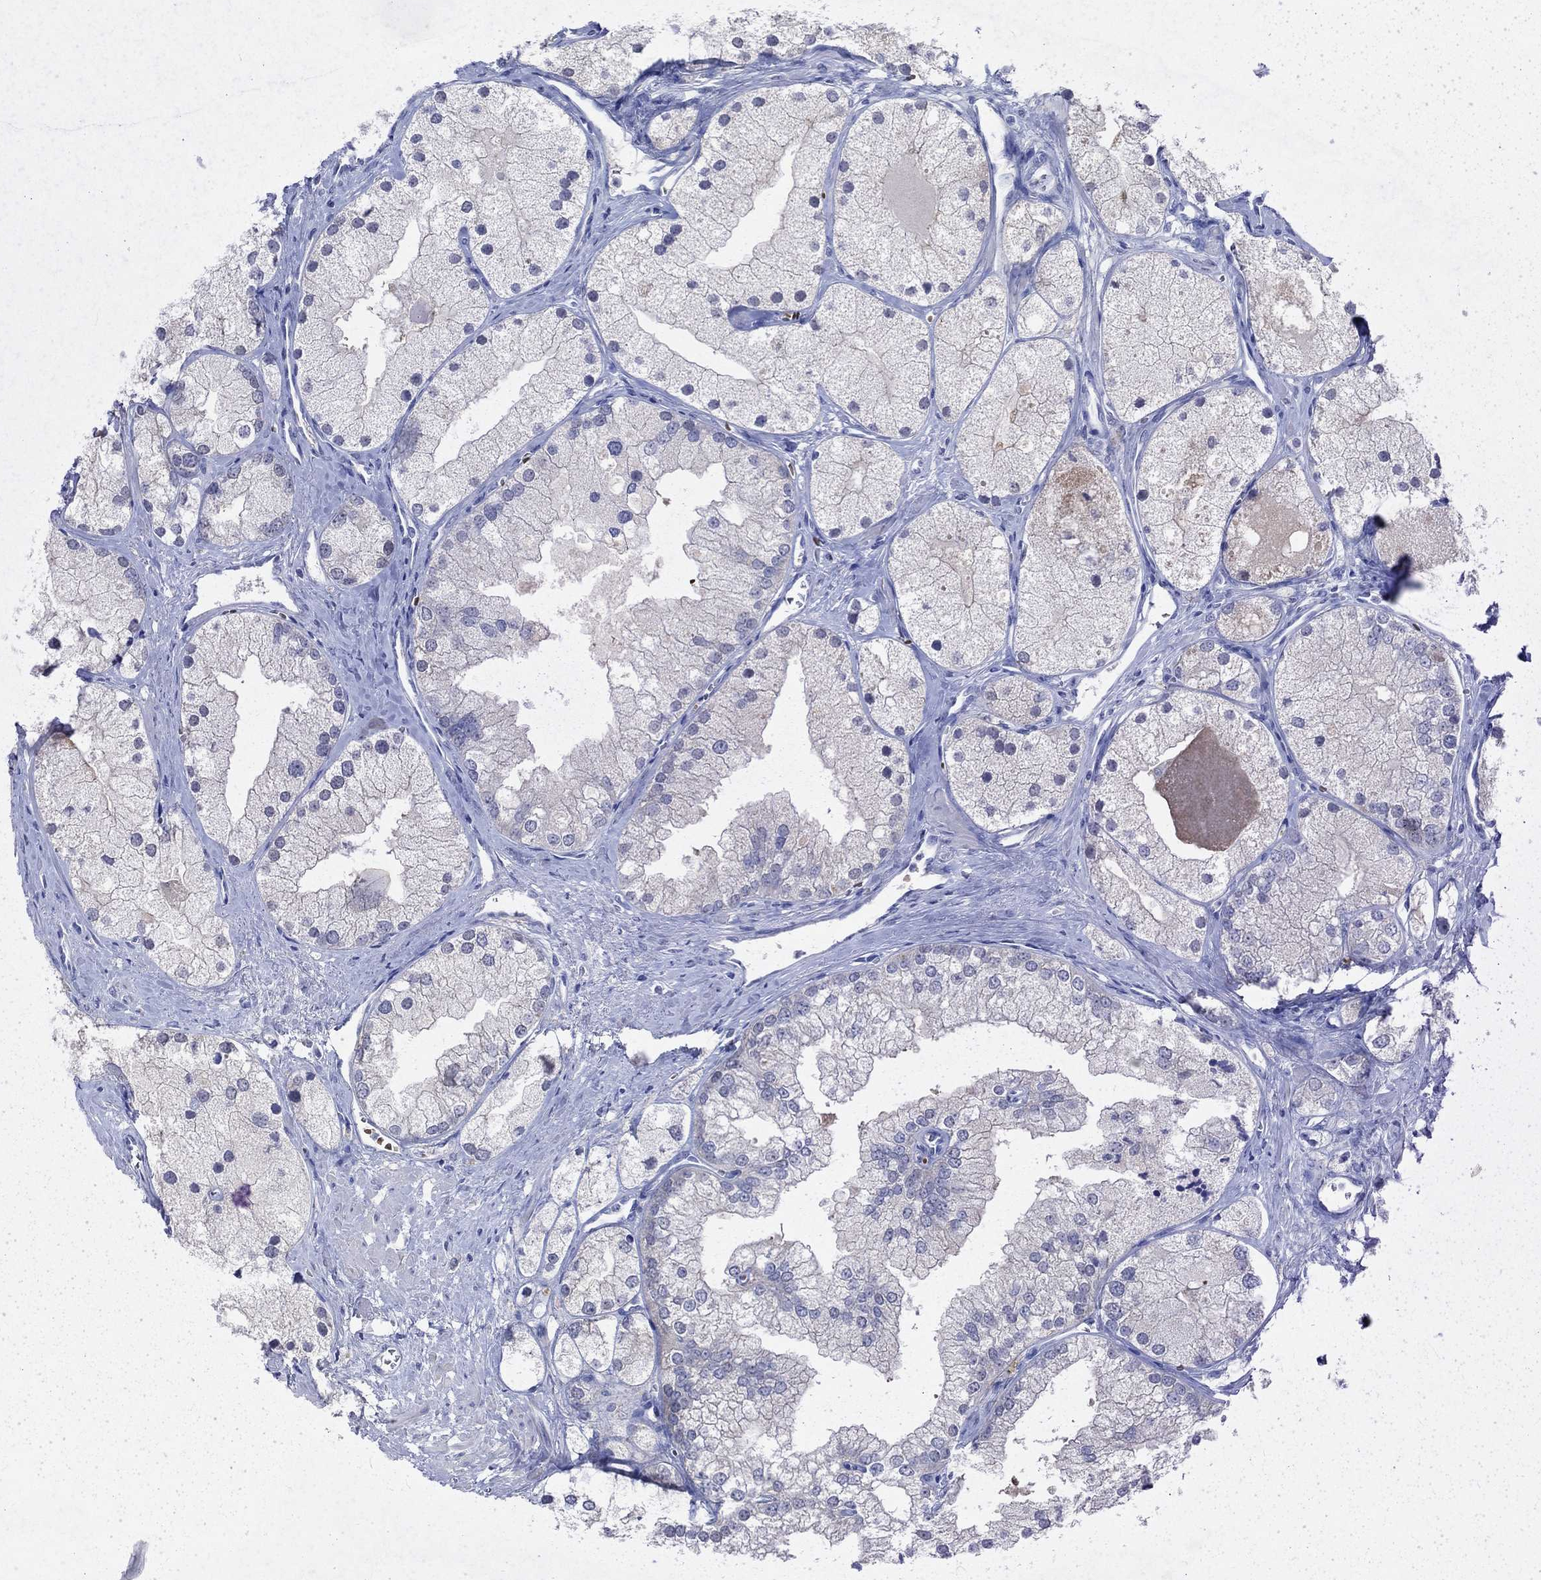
{"staining": {"intensity": "negative", "quantity": "none", "location": "none"}, "tissue": "prostate cancer", "cell_type": "Tumor cells", "image_type": "cancer", "snomed": [{"axis": "morphology", "description": "Adenocarcinoma, NOS"}, {"axis": "topography", "description": "Prostate and seminal vesicle, NOS"}, {"axis": "topography", "description": "Prostate"}], "caption": "Immunohistochemistry of prostate cancer exhibits no expression in tumor cells.", "gene": "ENPP6", "patient": {"sex": "male", "age": 79}}